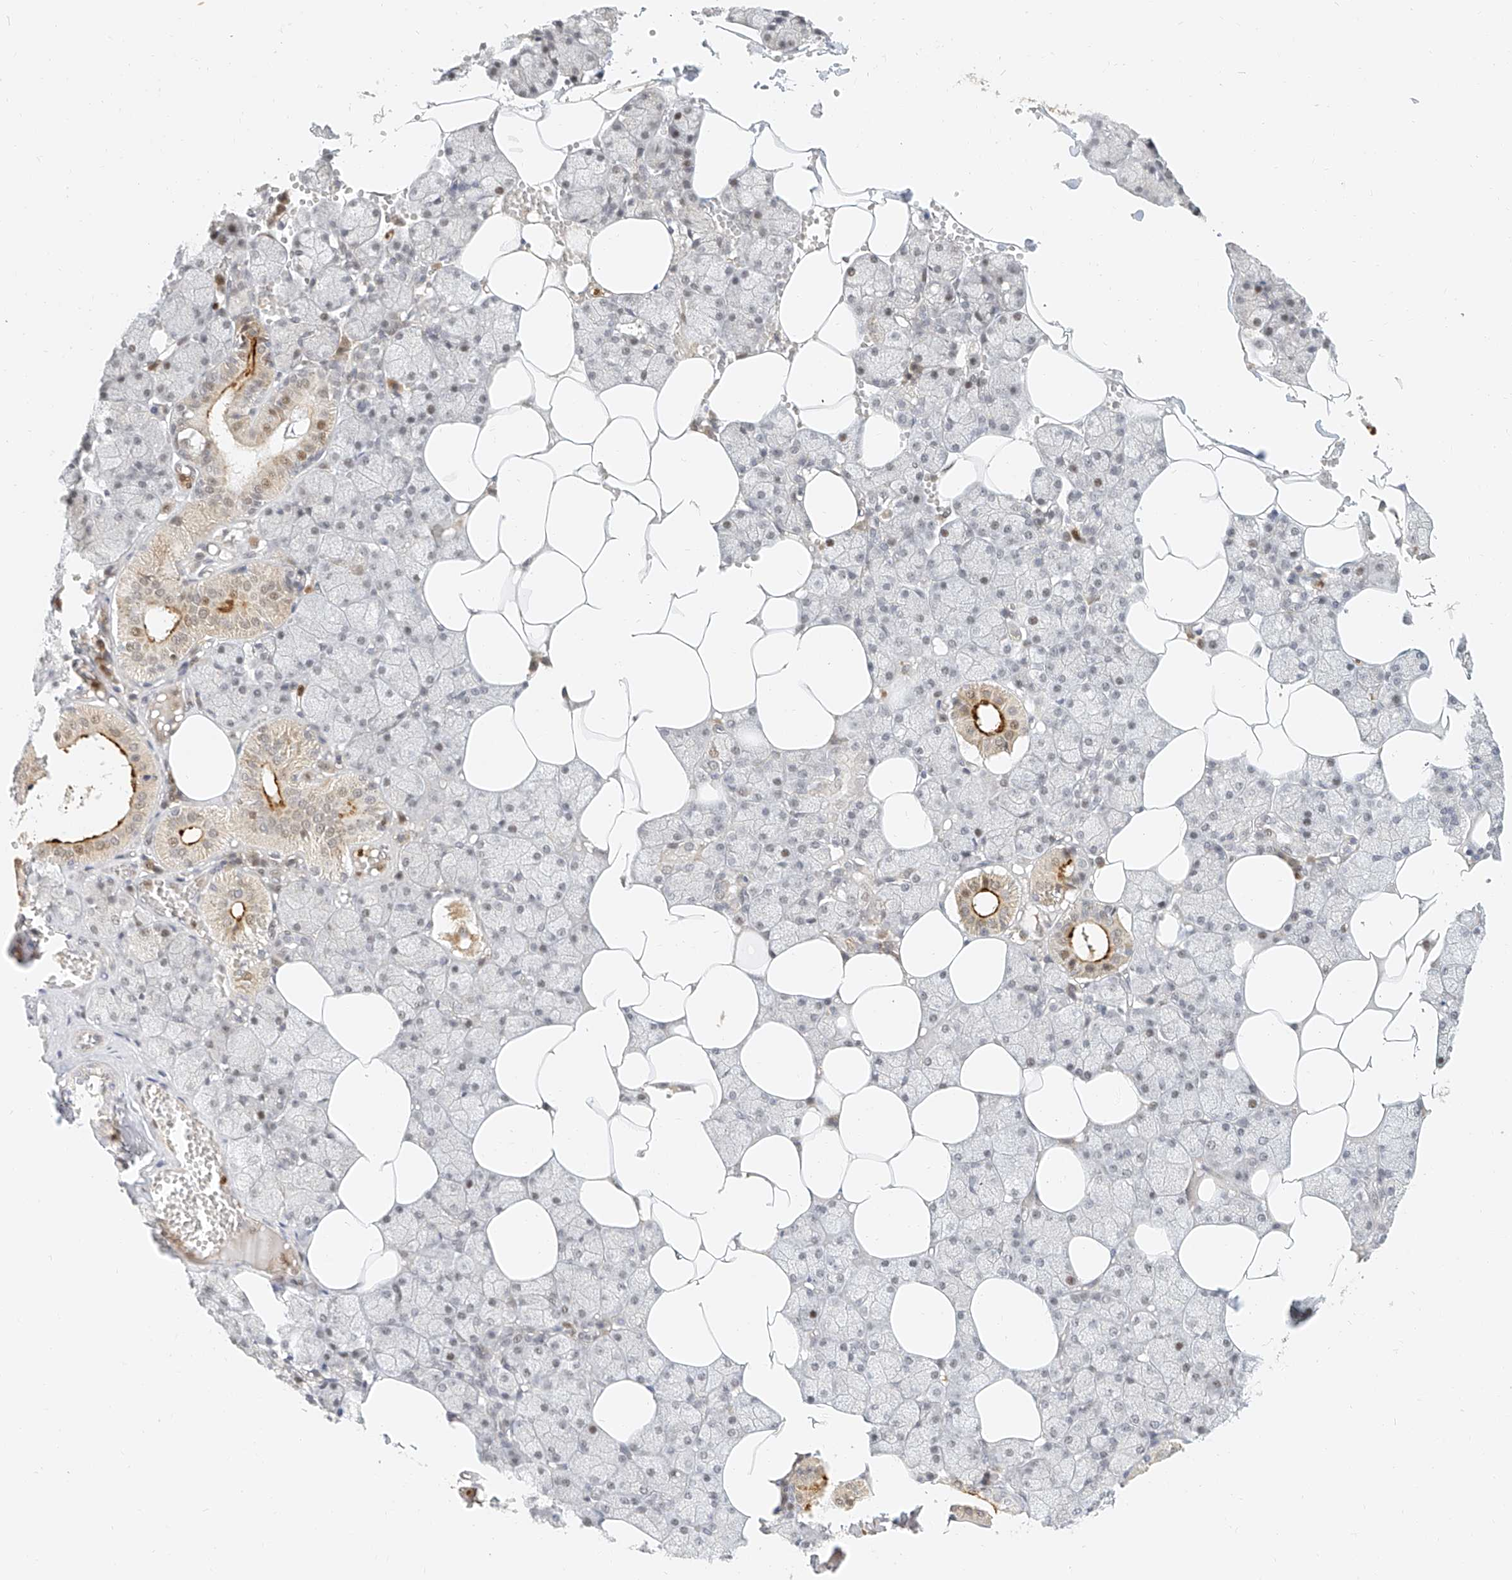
{"staining": {"intensity": "moderate", "quantity": "<25%", "location": "nuclear"}, "tissue": "salivary gland", "cell_type": "Glandular cells", "image_type": "normal", "snomed": [{"axis": "morphology", "description": "Normal tissue, NOS"}, {"axis": "topography", "description": "Salivary gland"}], "caption": "Immunohistochemistry (DAB) staining of unremarkable human salivary gland displays moderate nuclear protein staining in approximately <25% of glandular cells. The protein is shown in brown color, while the nuclei are stained blue.", "gene": "CXorf58", "patient": {"sex": "male", "age": 62}}